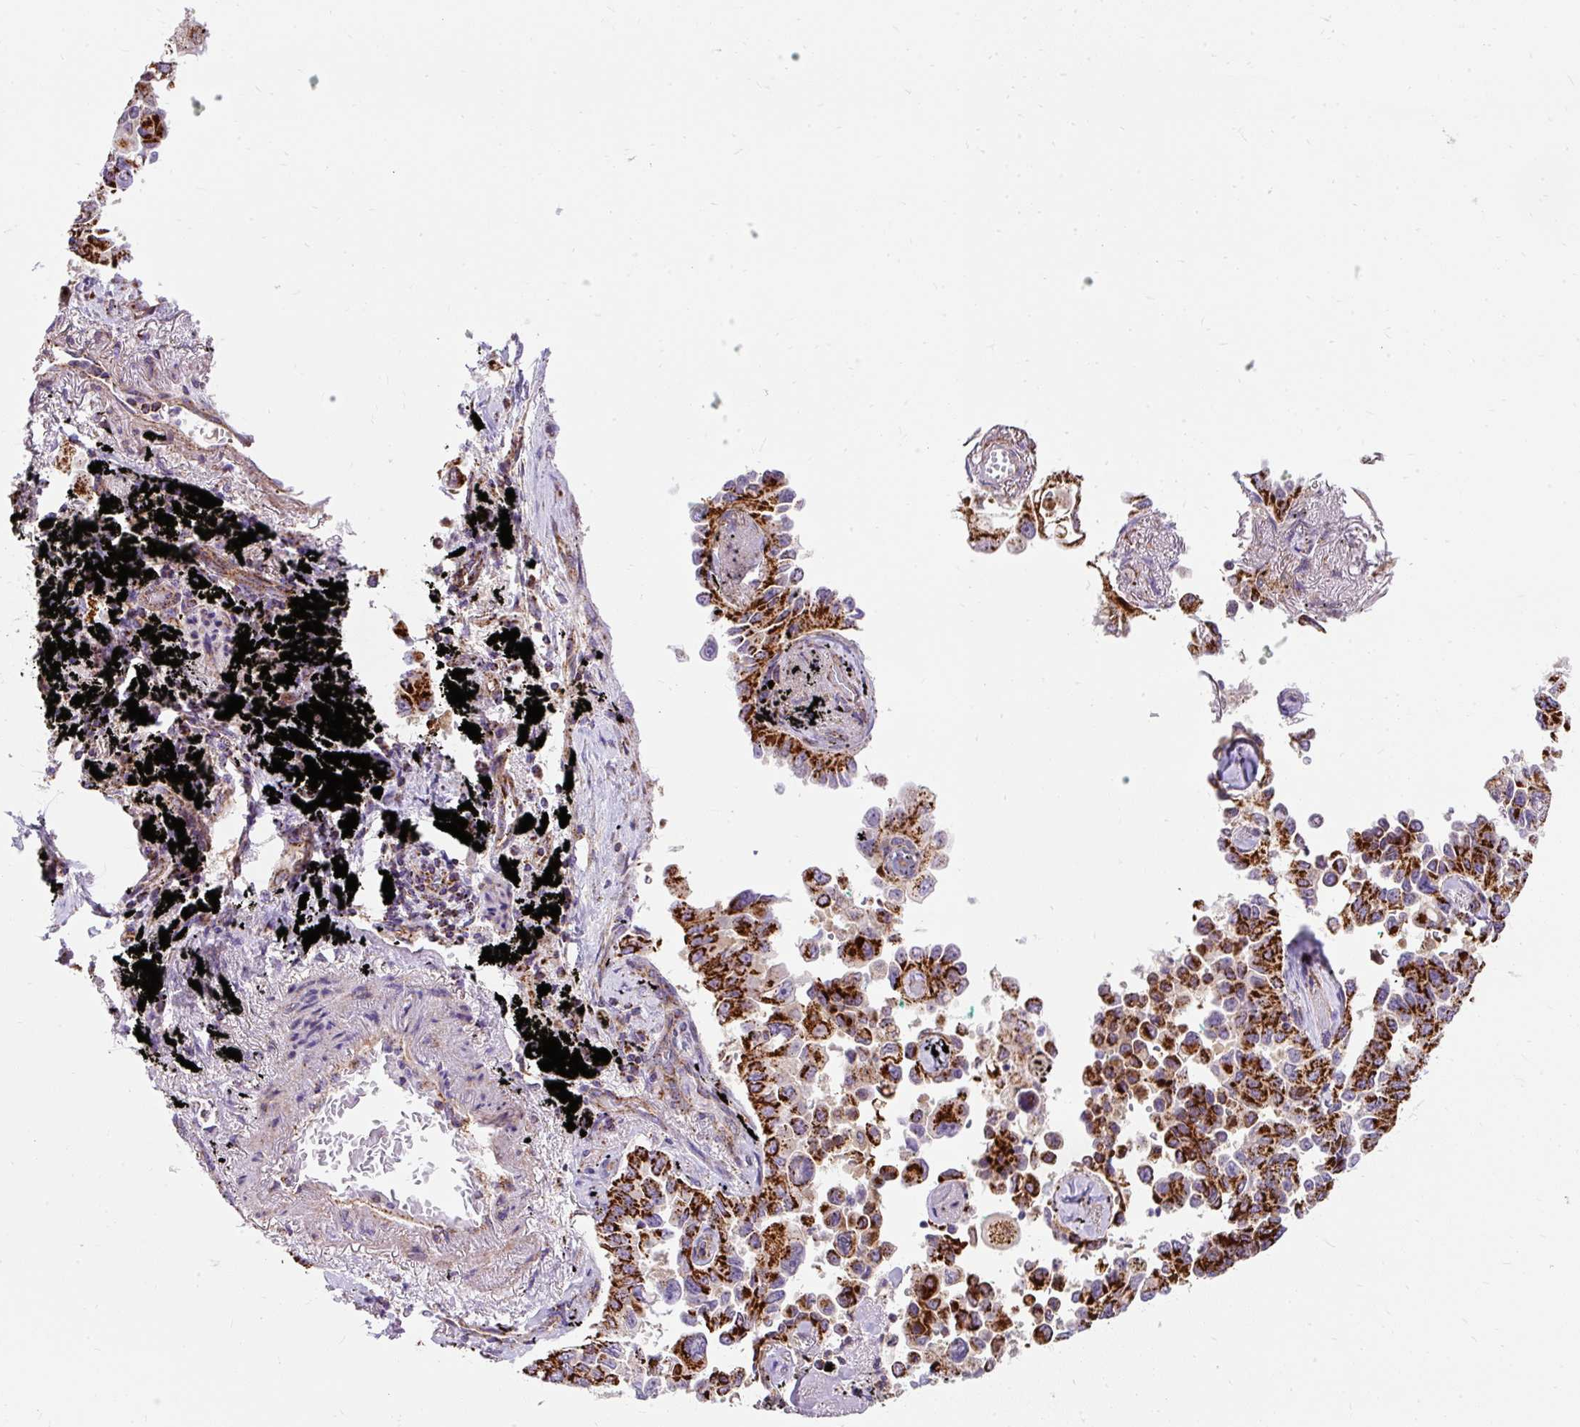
{"staining": {"intensity": "strong", "quantity": ">75%", "location": "cytoplasmic/membranous"}, "tissue": "lung cancer", "cell_type": "Tumor cells", "image_type": "cancer", "snomed": [{"axis": "morphology", "description": "Adenocarcinoma, NOS"}, {"axis": "topography", "description": "Lung"}], "caption": "An image of human lung adenocarcinoma stained for a protein reveals strong cytoplasmic/membranous brown staining in tumor cells.", "gene": "CEP290", "patient": {"sex": "female", "age": 67}}